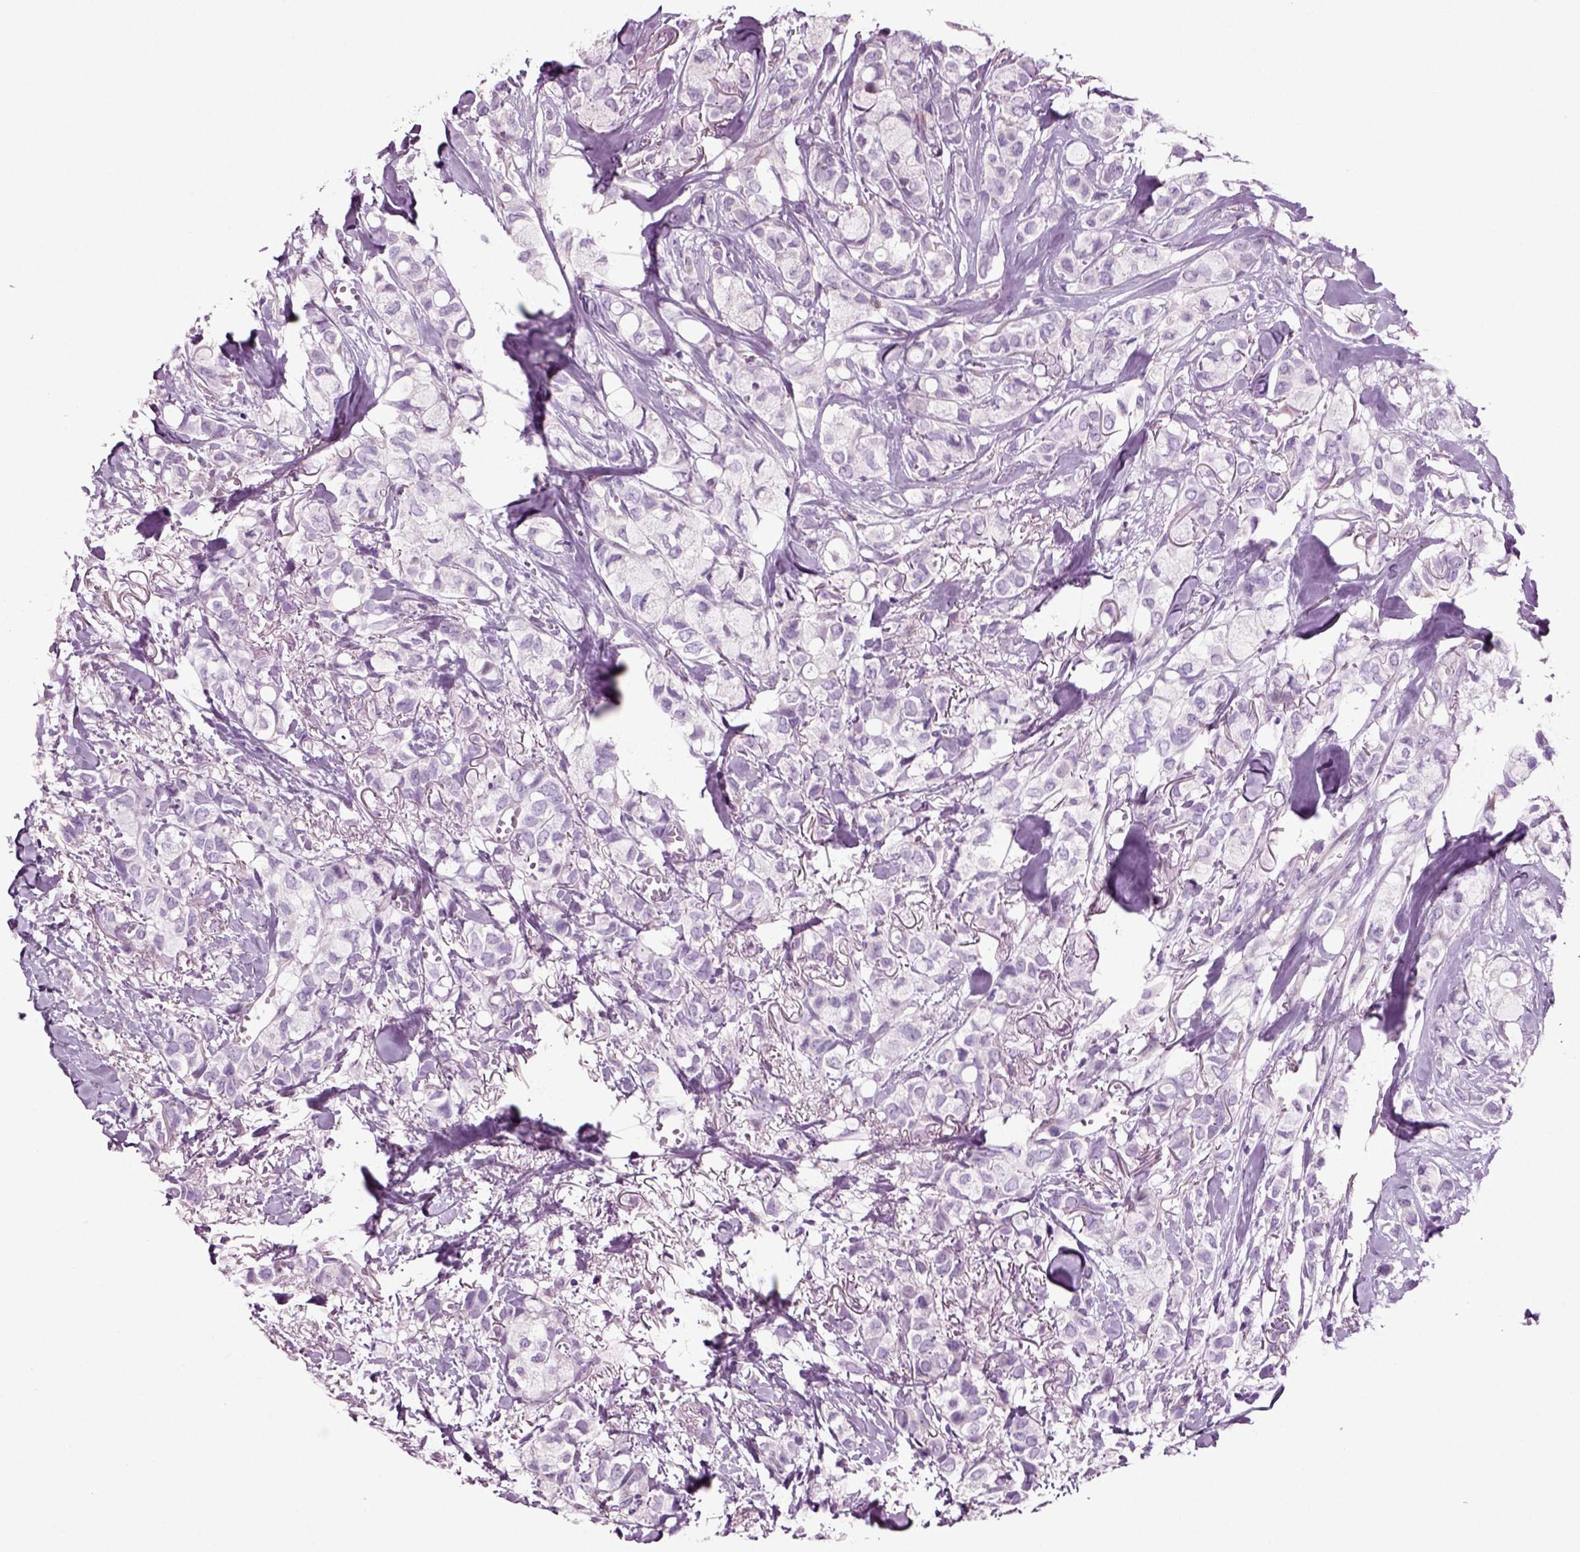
{"staining": {"intensity": "negative", "quantity": "none", "location": "none"}, "tissue": "breast cancer", "cell_type": "Tumor cells", "image_type": "cancer", "snomed": [{"axis": "morphology", "description": "Duct carcinoma"}, {"axis": "topography", "description": "Breast"}], "caption": "DAB immunohistochemical staining of human infiltrating ductal carcinoma (breast) exhibits no significant positivity in tumor cells.", "gene": "ARID3A", "patient": {"sex": "female", "age": 85}}